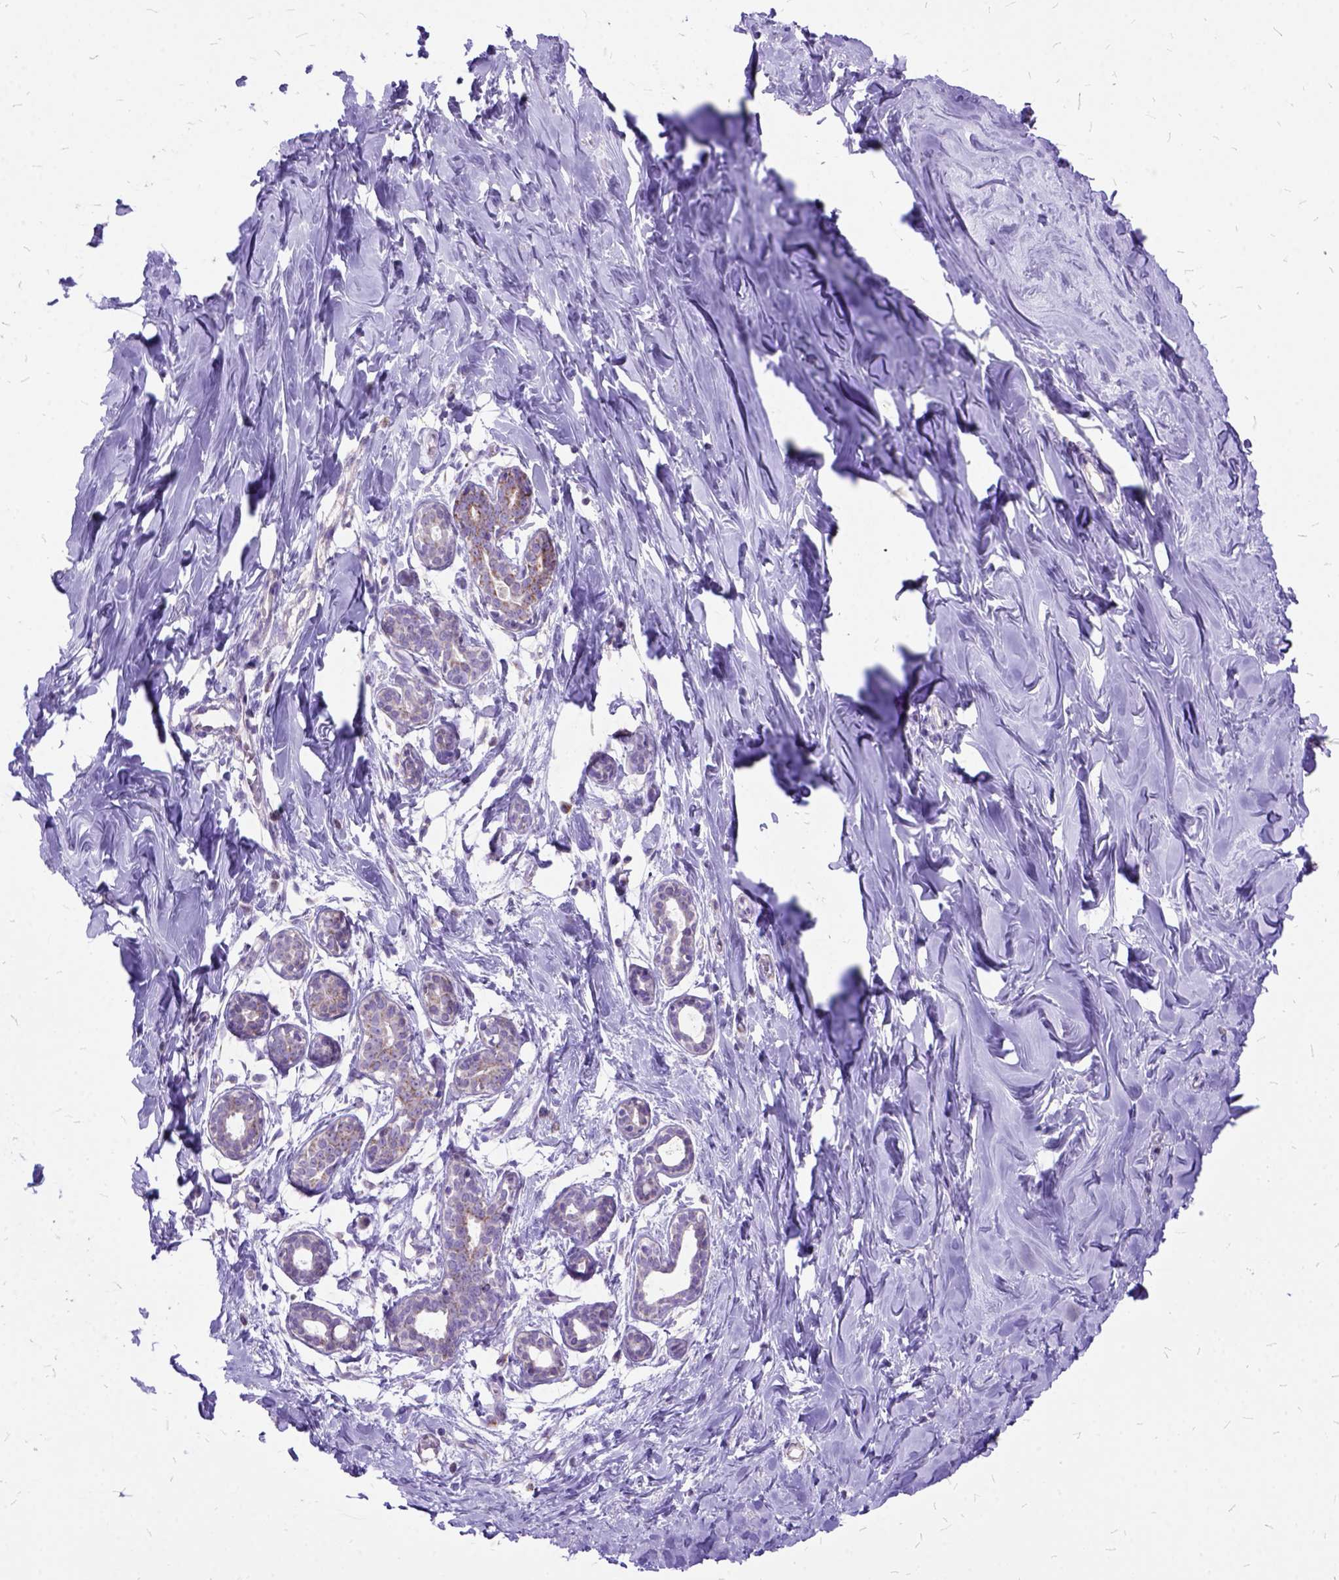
{"staining": {"intensity": "negative", "quantity": "none", "location": "none"}, "tissue": "breast", "cell_type": "Adipocytes", "image_type": "normal", "snomed": [{"axis": "morphology", "description": "Normal tissue, NOS"}, {"axis": "topography", "description": "Breast"}], "caption": "Breast was stained to show a protein in brown. There is no significant positivity in adipocytes. (DAB immunohistochemistry (IHC) with hematoxylin counter stain).", "gene": "CTAG2", "patient": {"sex": "female", "age": 27}}